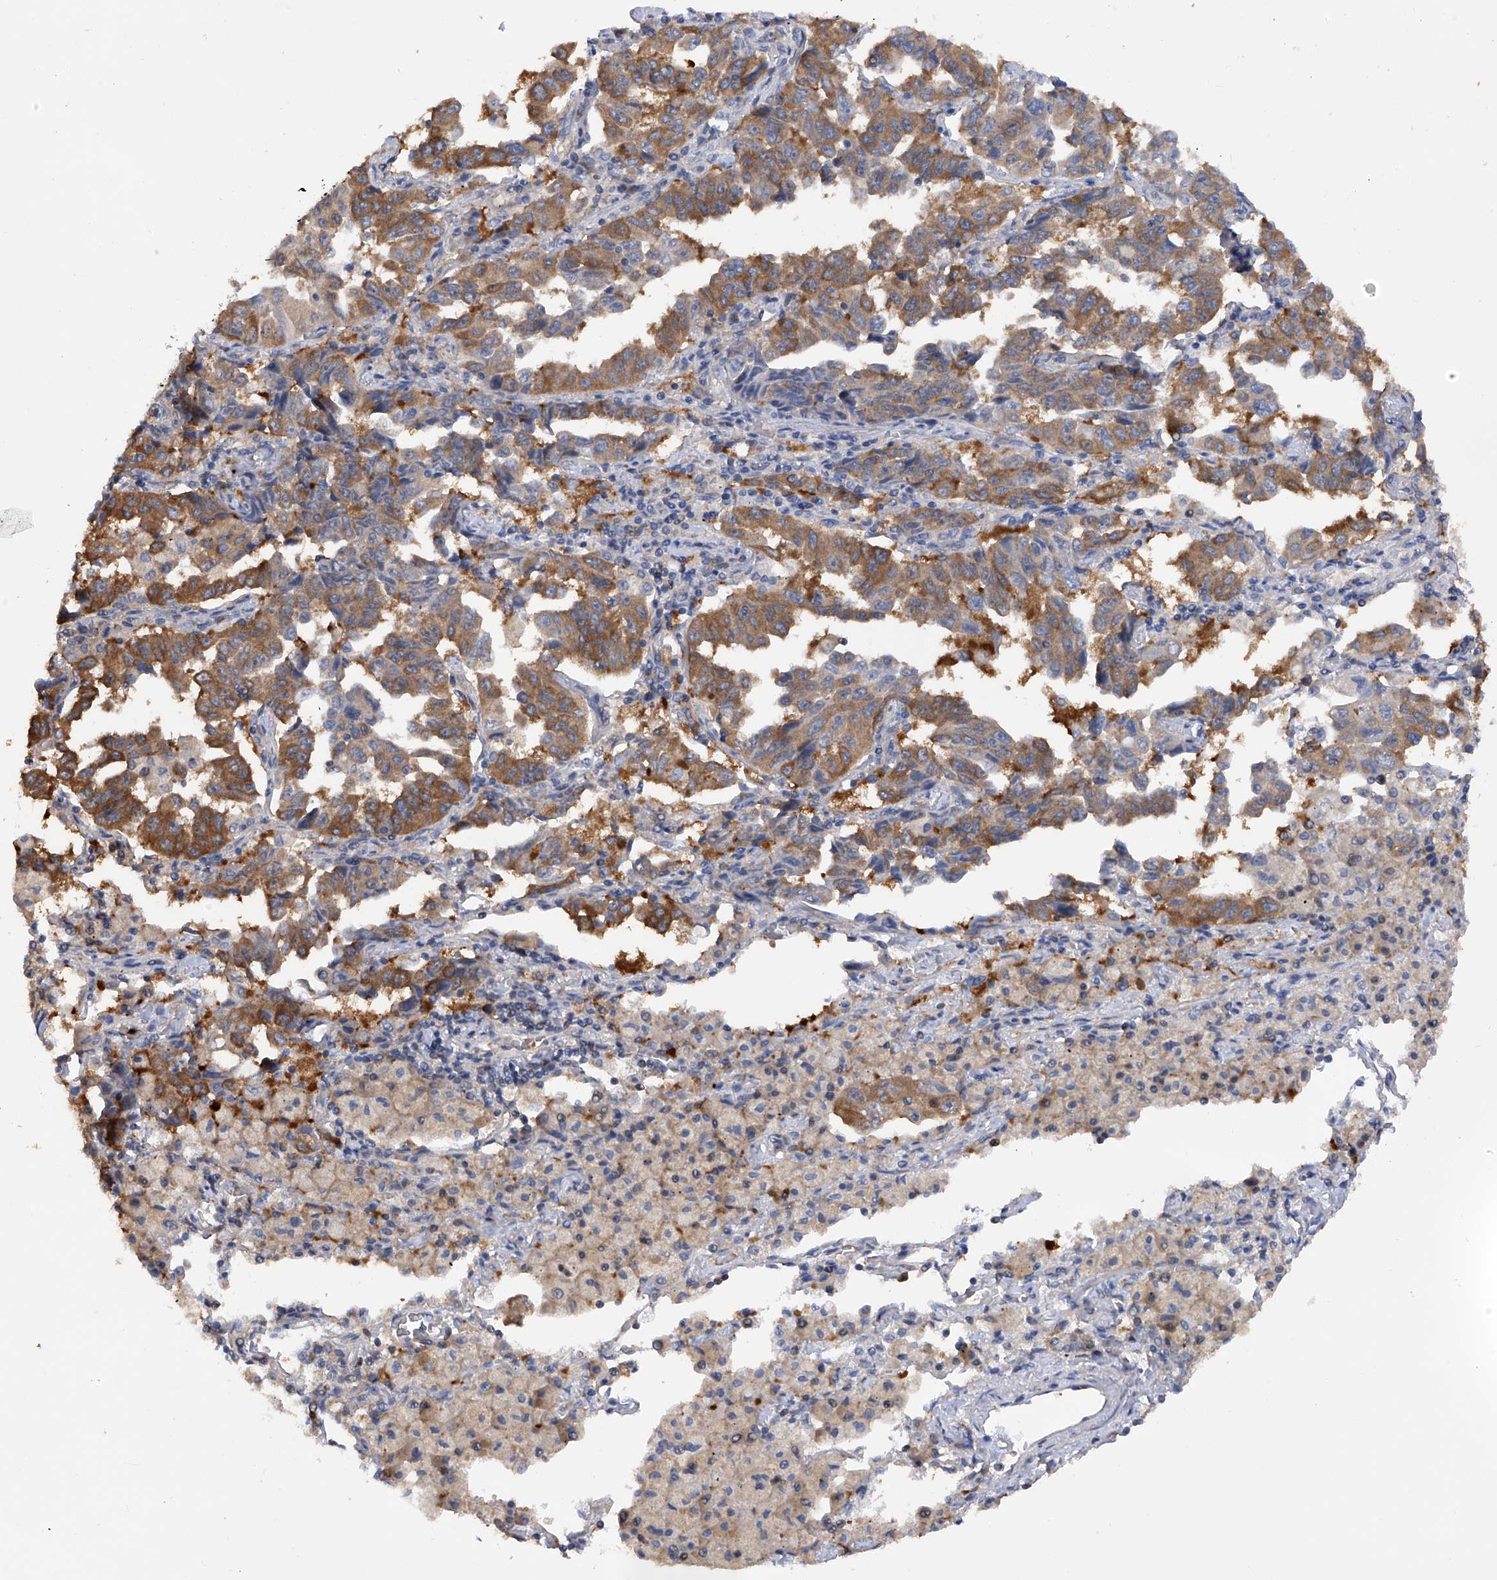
{"staining": {"intensity": "moderate", "quantity": ">75%", "location": "cytoplasmic/membranous"}, "tissue": "lung cancer", "cell_type": "Tumor cells", "image_type": "cancer", "snomed": [{"axis": "morphology", "description": "Adenocarcinoma, NOS"}, {"axis": "topography", "description": "Lung"}], "caption": "The photomicrograph demonstrates a brown stain indicating the presence of a protein in the cytoplasmic/membranous of tumor cells in adenocarcinoma (lung).", "gene": "NUDT17", "patient": {"sex": "female", "age": 51}}